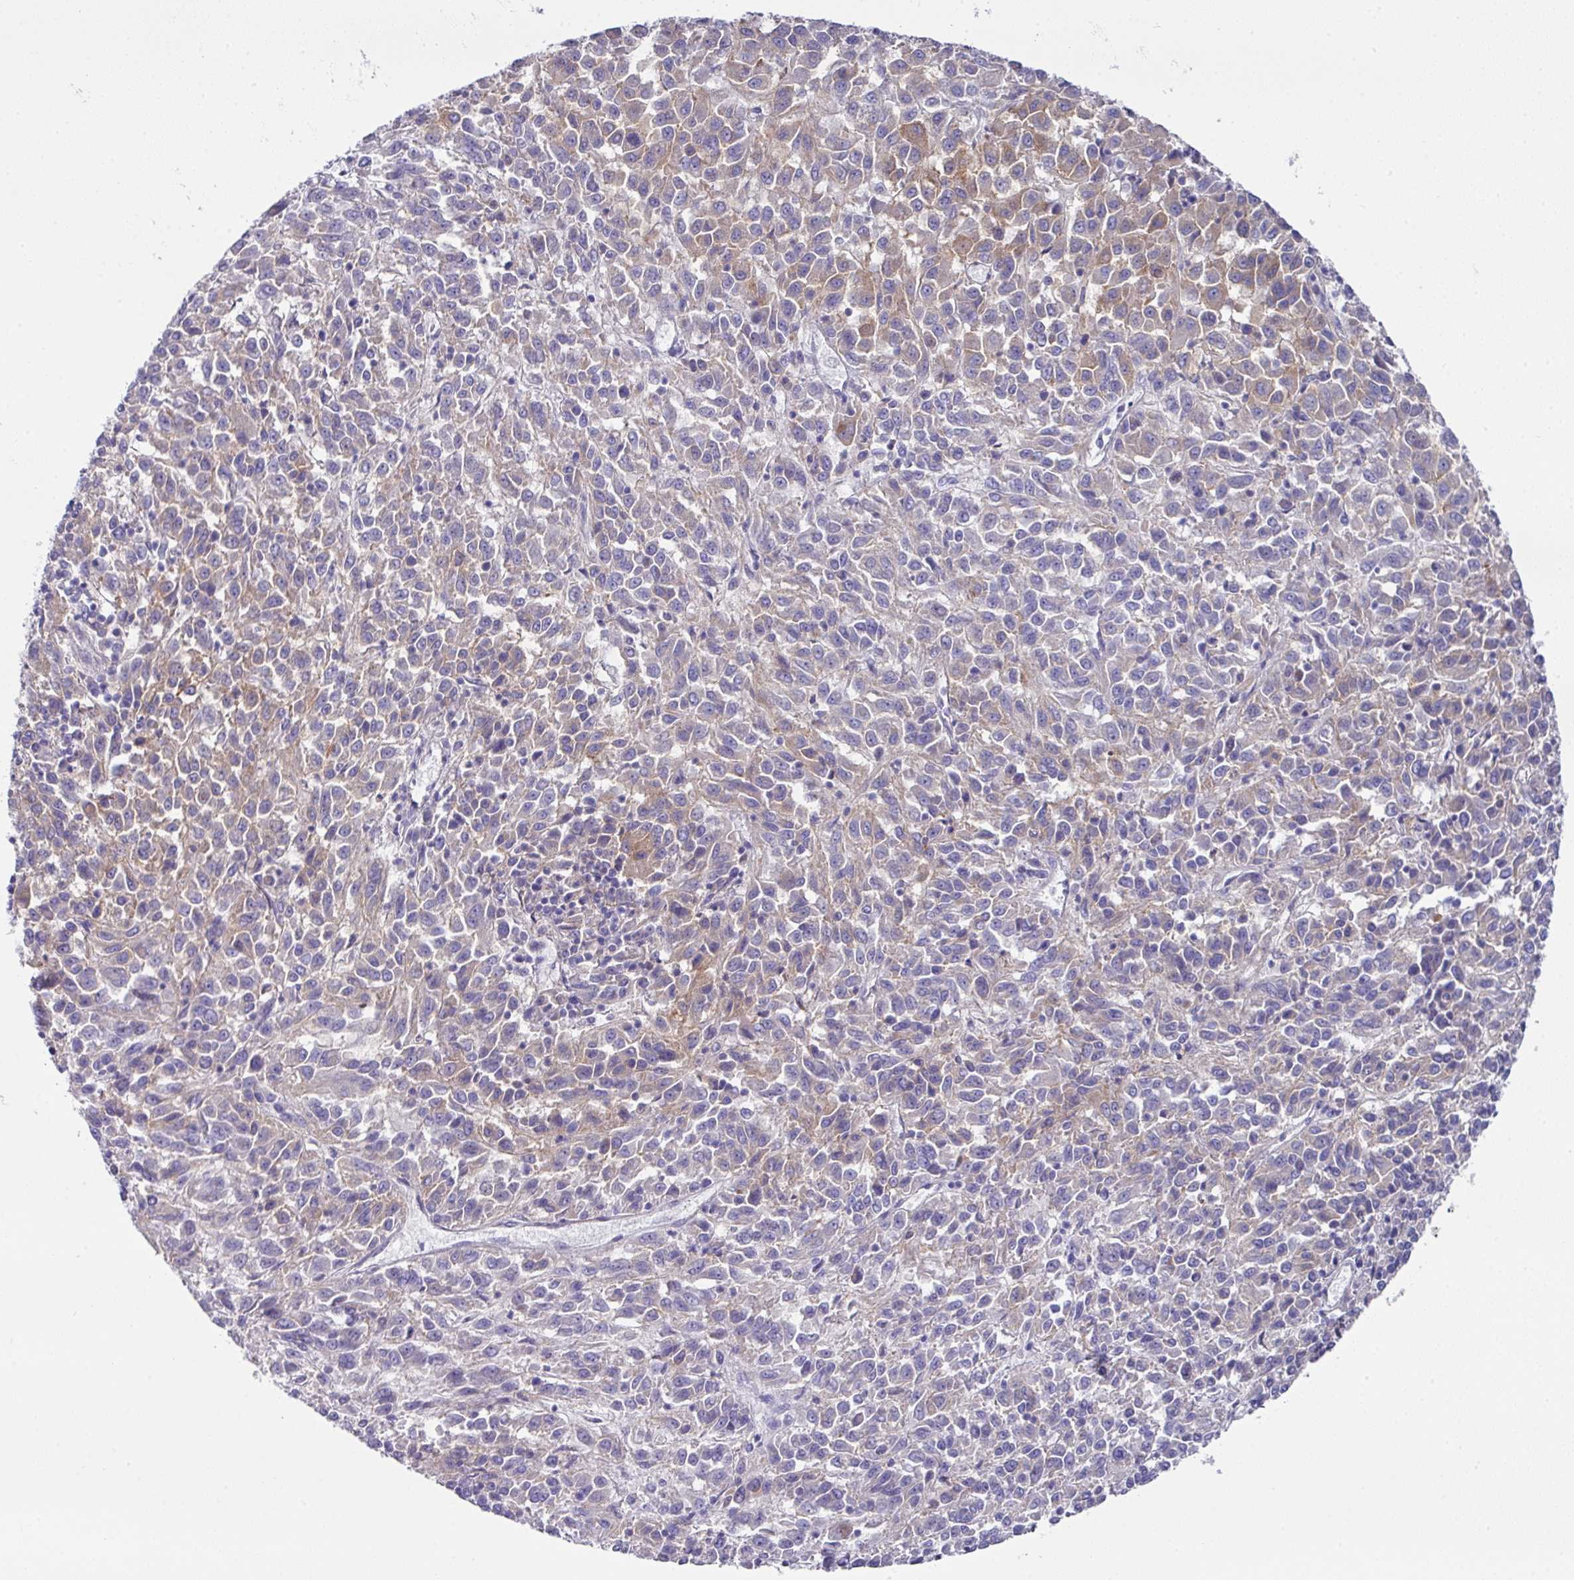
{"staining": {"intensity": "moderate", "quantity": "<25%", "location": "cytoplasmic/membranous"}, "tissue": "melanoma", "cell_type": "Tumor cells", "image_type": "cancer", "snomed": [{"axis": "morphology", "description": "Malignant melanoma, Metastatic site"}, {"axis": "topography", "description": "Lung"}], "caption": "The histopathology image displays a brown stain indicating the presence of a protein in the cytoplasmic/membranous of tumor cells in melanoma.", "gene": "CLDN1", "patient": {"sex": "male", "age": 64}}